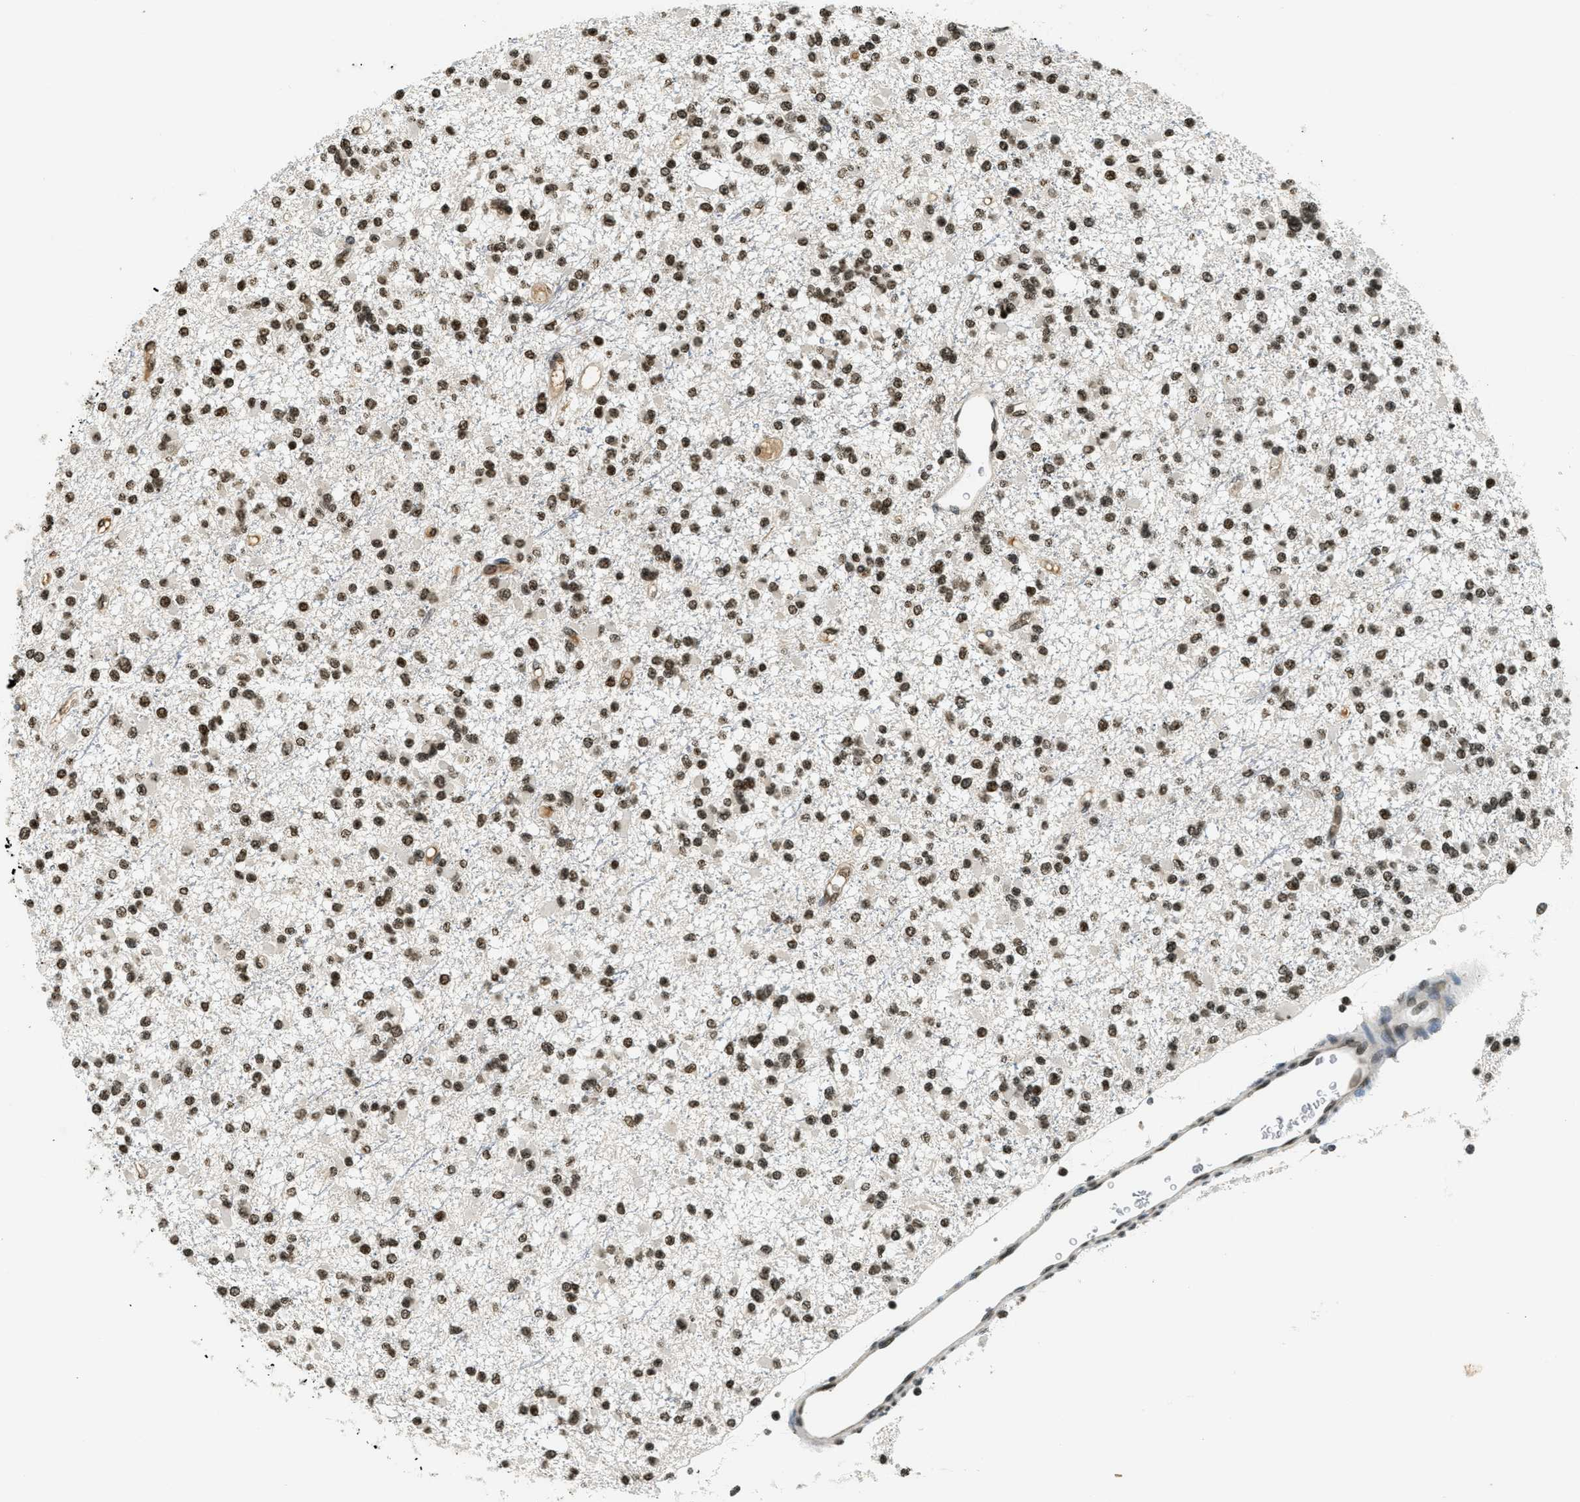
{"staining": {"intensity": "strong", "quantity": ">75%", "location": "nuclear"}, "tissue": "glioma", "cell_type": "Tumor cells", "image_type": "cancer", "snomed": [{"axis": "morphology", "description": "Glioma, malignant, Low grade"}, {"axis": "topography", "description": "Brain"}], "caption": "Protein expression analysis of human malignant glioma (low-grade) reveals strong nuclear expression in about >75% of tumor cells.", "gene": "LDB2", "patient": {"sex": "female", "age": 22}}